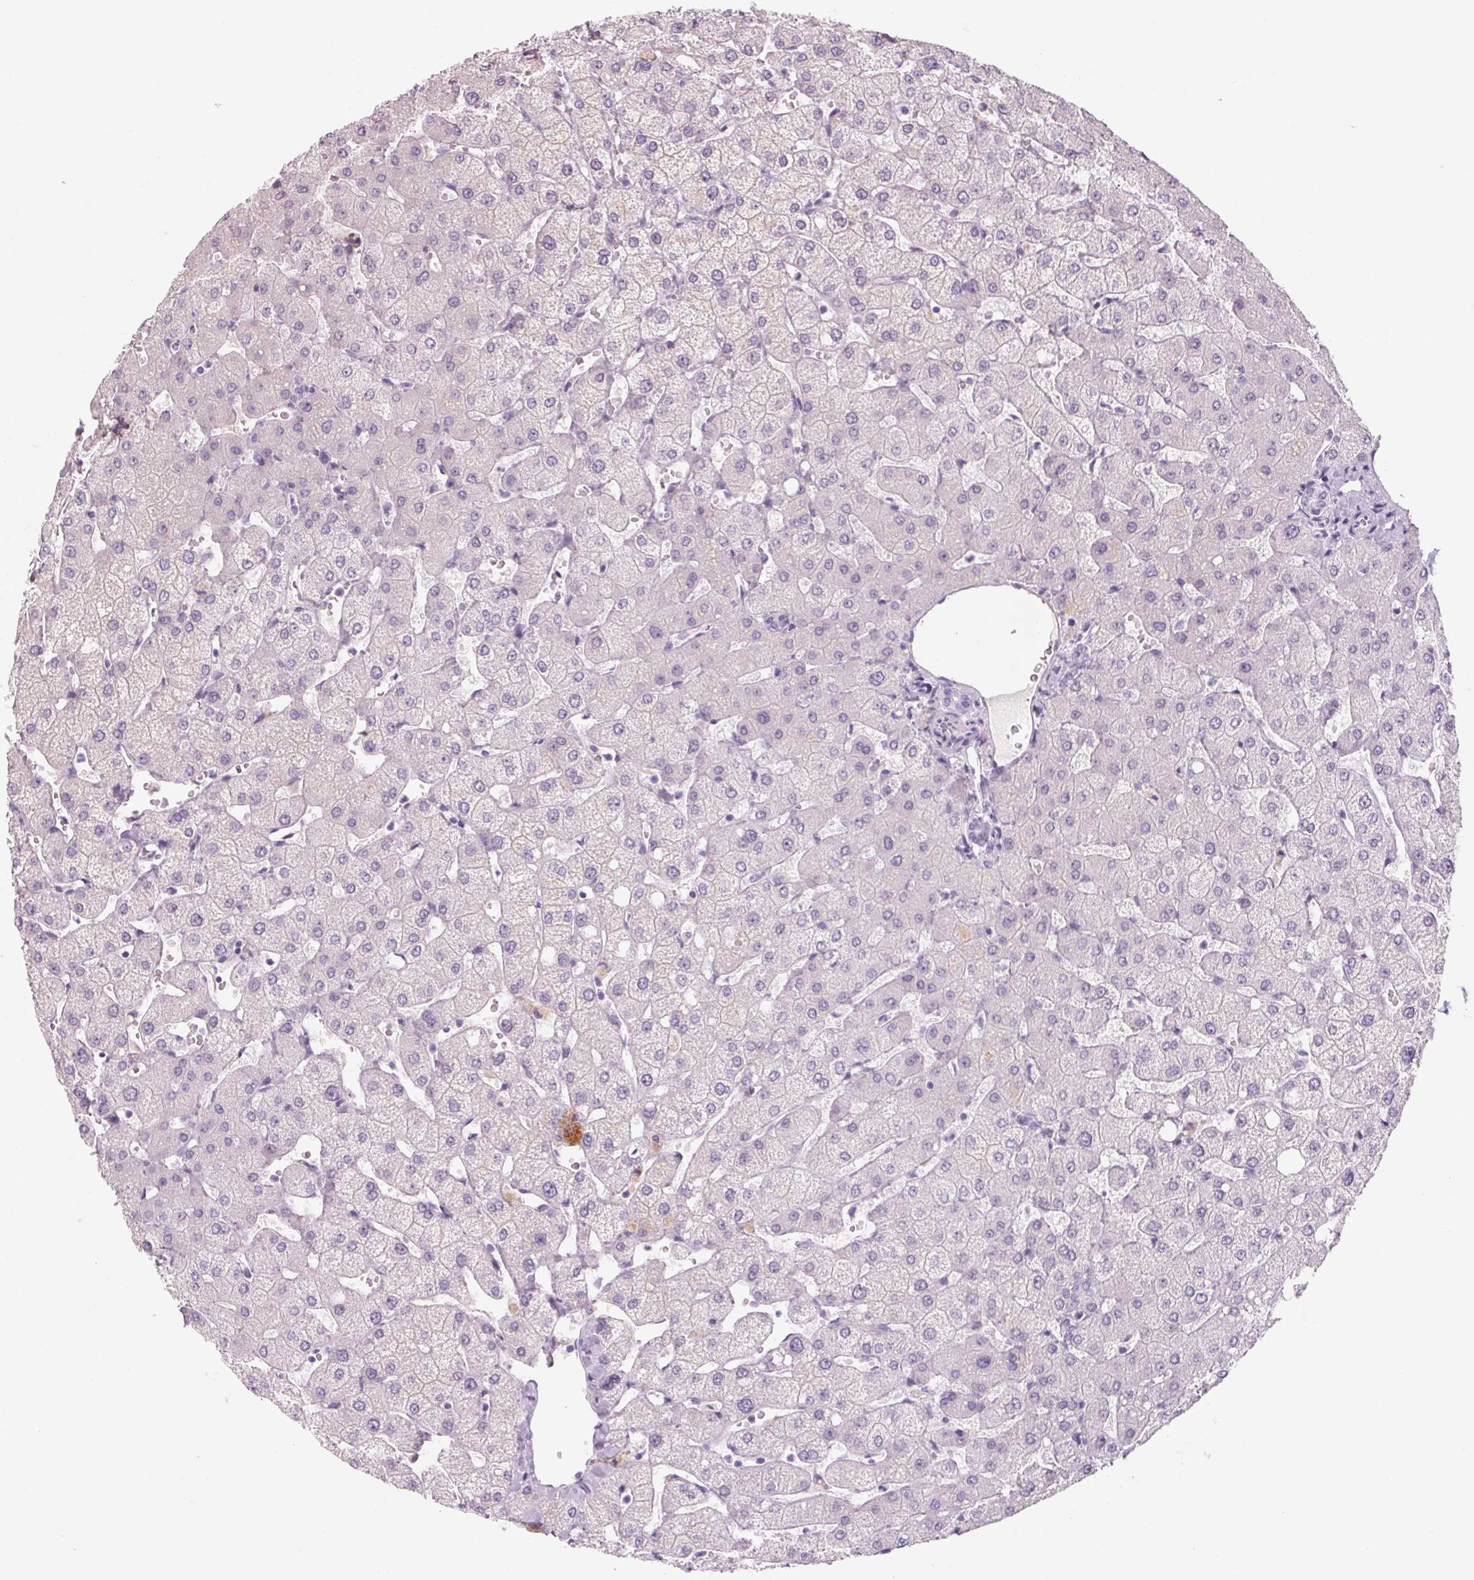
{"staining": {"intensity": "negative", "quantity": "none", "location": "none"}, "tissue": "liver", "cell_type": "Cholangiocytes", "image_type": "normal", "snomed": [{"axis": "morphology", "description": "Normal tissue, NOS"}, {"axis": "topography", "description": "Liver"}], "caption": "Immunohistochemistry (IHC) histopathology image of normal human liver stained for a protein (brown), which demonstrates no positivity in cholangiocytes. (Stains: DAB (3,3'-diaminobenzidine) immunohistochemistry with hematoxylin counter stain, Microscopy: brightfield microscopy at high magnification).", "gene": "ADAM20", "patient": {"sex": "female", "age": 54}}